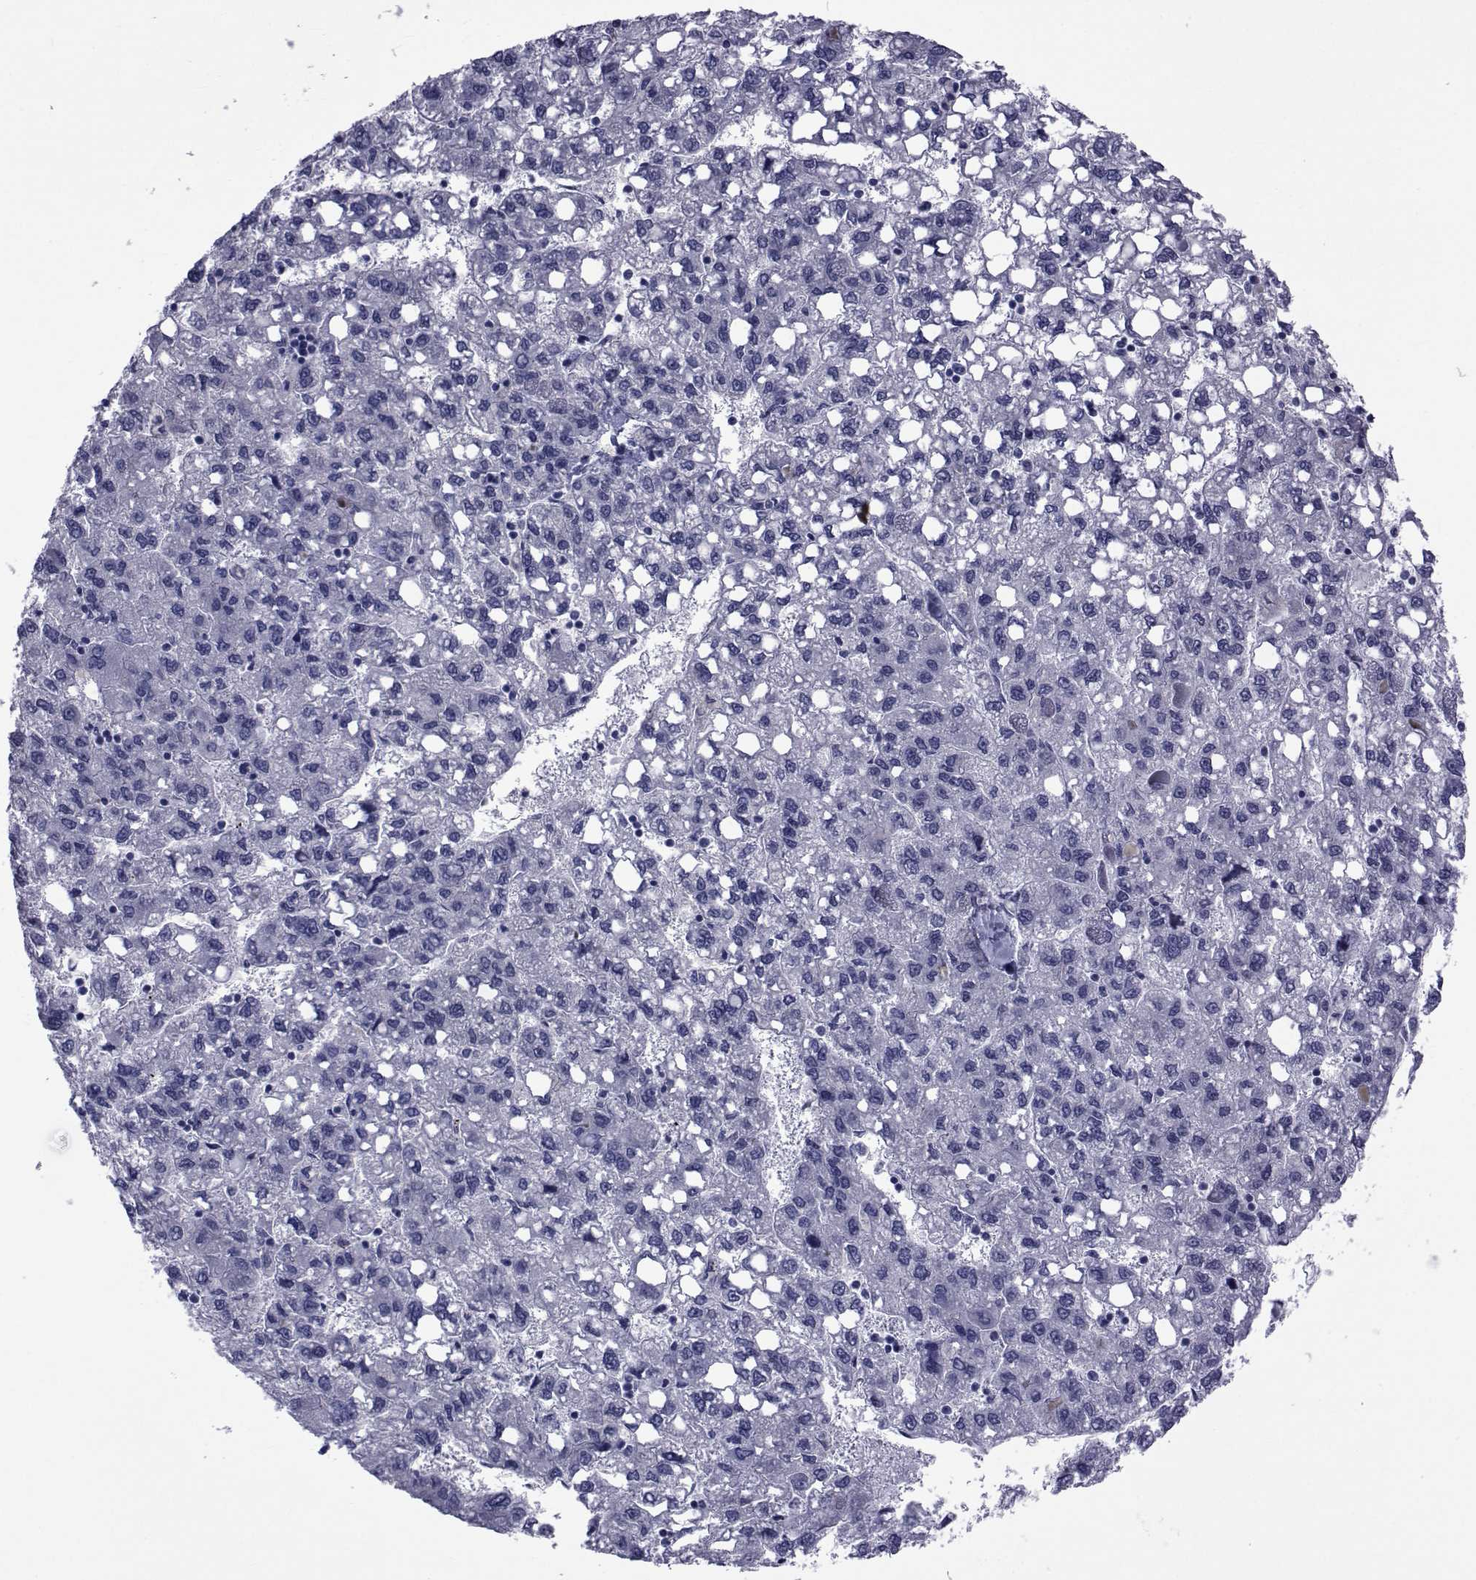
{"staining": {"intensity": "negative", "quantity": "none", "location": "none"}, "tissue": "liver cancer", "cell_type": "Tumor cells", "image_type": "cancer", "snomed": [{"axis": "morphology", "description": "Carcinoma, Hepatocellular, NOS"}, {"axis": "topography", "description": "Liver"}], "caption": "This is a photomicrograph of immunohistochemistry staining of liver cancer, which shows no positivity in tumor cells.", "gene": "GKAP1", "patient": {"sex": "female", "age": 82}}